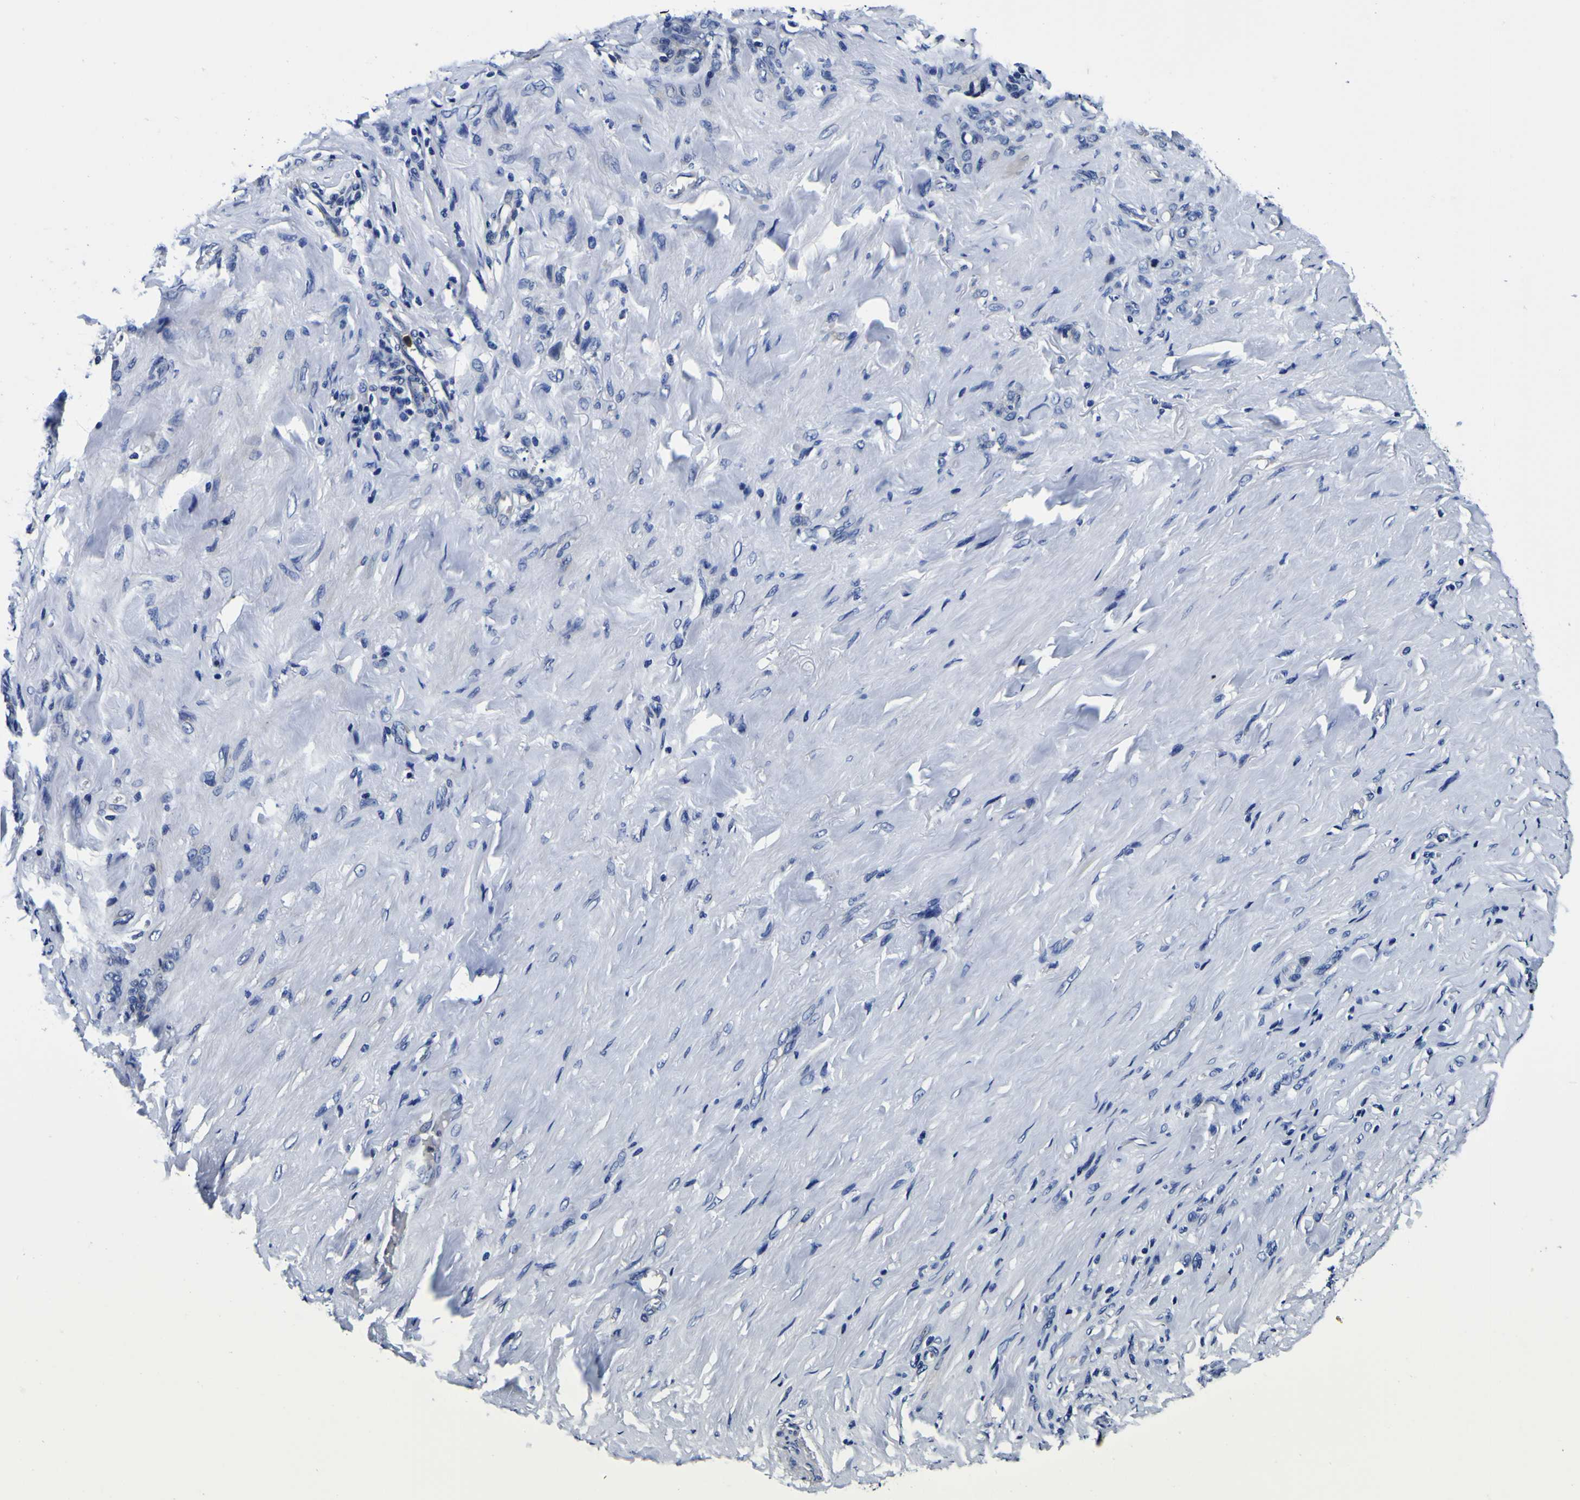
{"staining": {"intensity": "negative", "quantity": "none", "location": "none"}, "tissue": "stomach cancer", "cell_type": "Tumor cells", "image_type": "cancer", "snomed": [{"axis": "morphology", "description": "Adenocarcinoma, NOS"}, {"axis": "topography", "description": "Stomach"}], "caption": "Photomicrograph shows no protein positivity in tumor cells of stomach adenocarcinoma tissue.", "gene": "PDLIM4", "patient": {"sex": "male", "age": 82}}